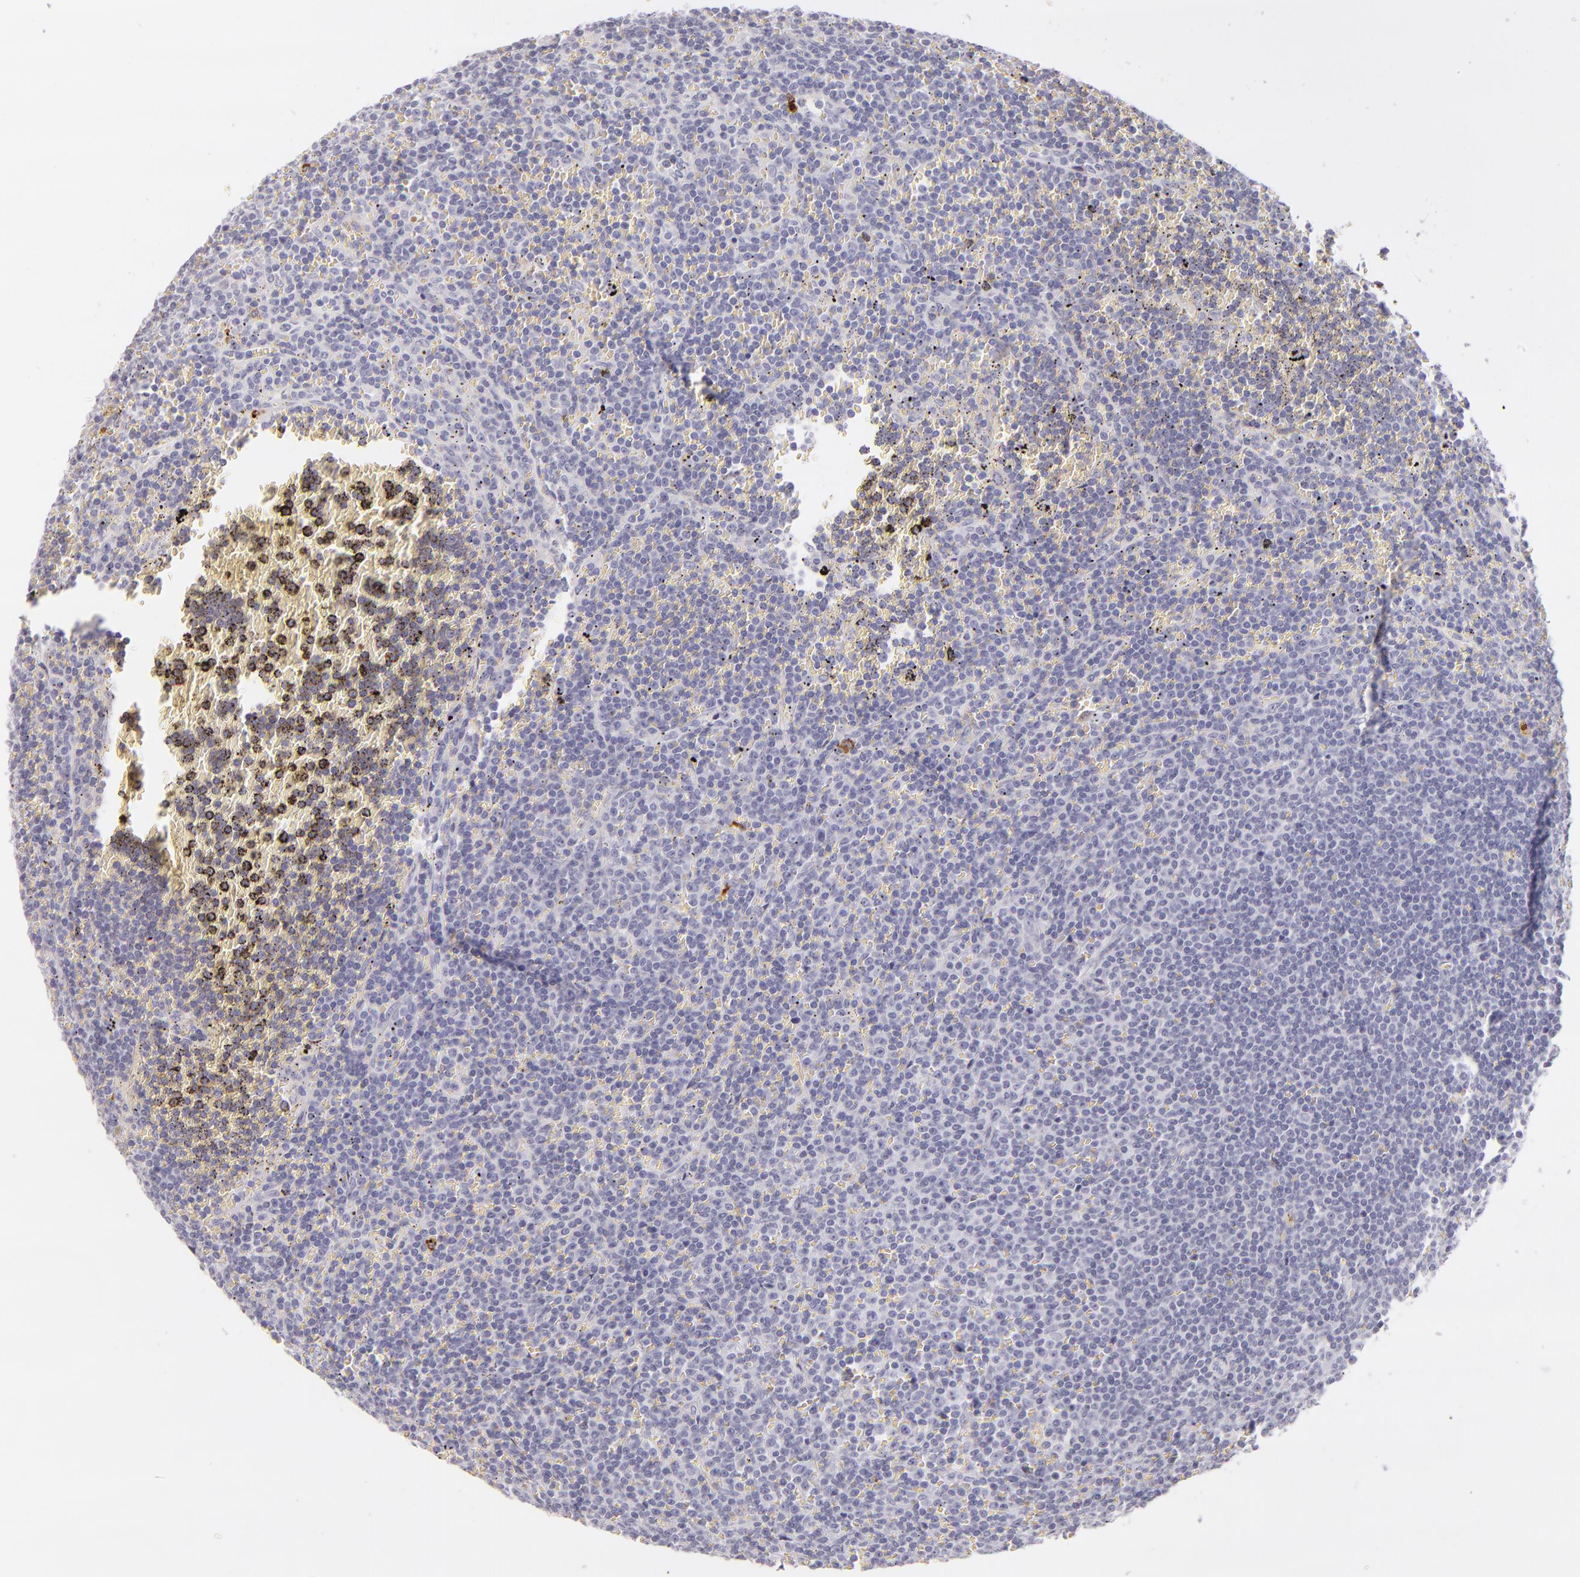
{"staining": {"intensity": "negative", "quantity": "none", "location": "none"}, "tissue": "lymphoma", "cell_type": "Tumor cells", "image_type": "cancer", "snomed": [{"axis": "morphology", "description": "Malignant lymphoma, non-Hodgkin's type, Low grade"}, {"axis": "topography", "description": "Spleen"}], "caption": "This photomicrograph is of low-grade malignant lymphoma, non-Hodgkin's type stained with immunohistochemistry (IHC) to label a protein in brown with the nuclei are counter-stained blue. There is no positivity in tumor cells.", "gene": "CD207", "patient": {"sex": "male", "age": 80}}